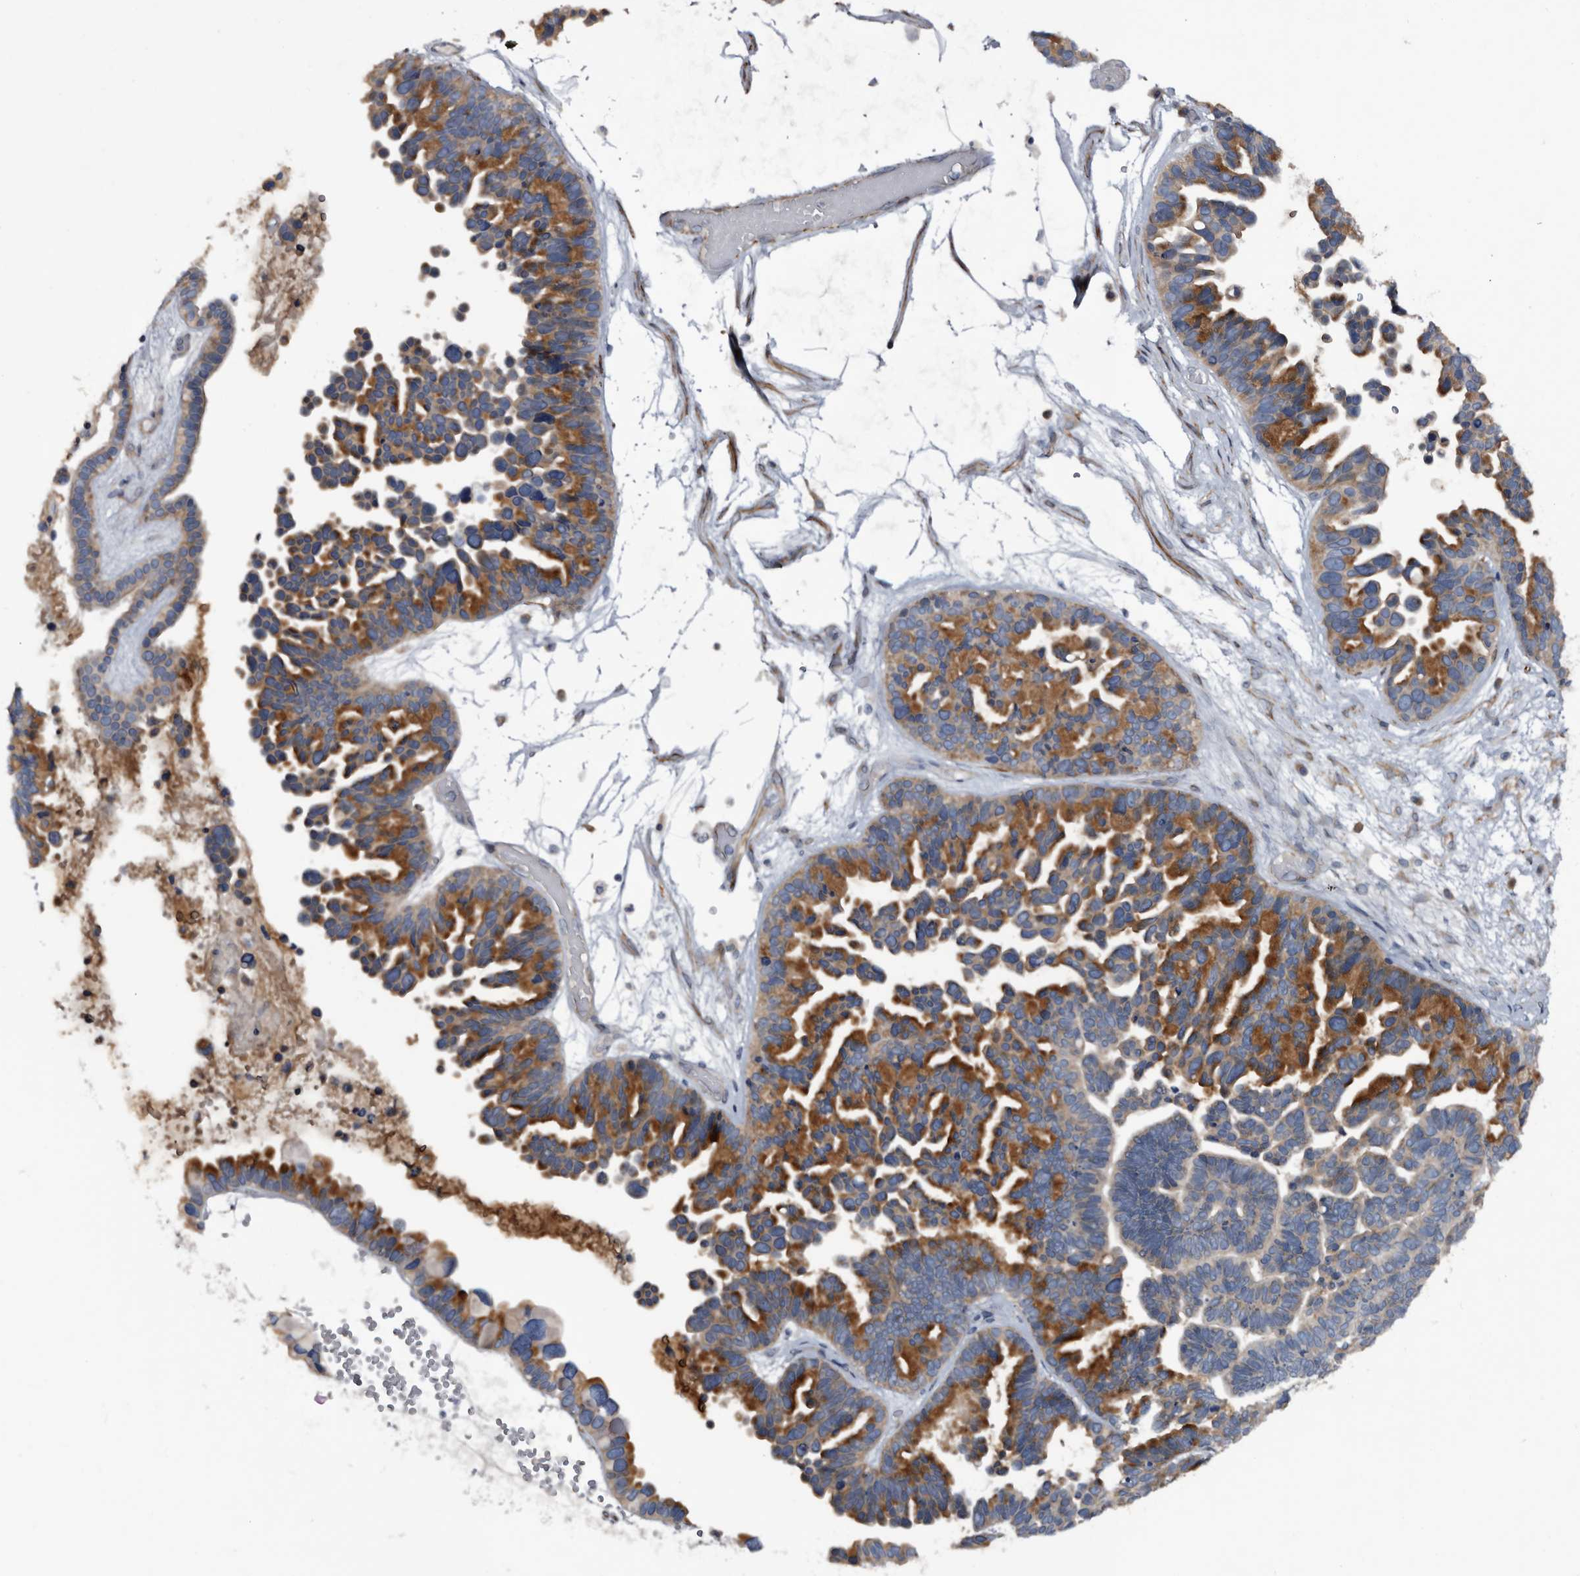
{"staining": {"intensity": "strong", "quantity": "25%-75%", "location": "cytoplasmic/membranous"}, "tissue": "ovarian cancer", "cell_type": "Tumor cells", "image_type": "cancer", "snomed": [{"axis": "morphology", "description": "Cystadenocarcinoma, serous, NOS"}, {"axis": "topography", "description": "Ovary"}], "caption": "DAB (3,3'-diaminobenzidine) immunohistochemical staining of human ovarian cancer (serous cystadenocarcinoma) displays strong cytoplasmic/membranous protein positivity in about 25%-75% of tumor cells.", "gene": "IARS1", "patient": {"sex": "female", "age": 56}}